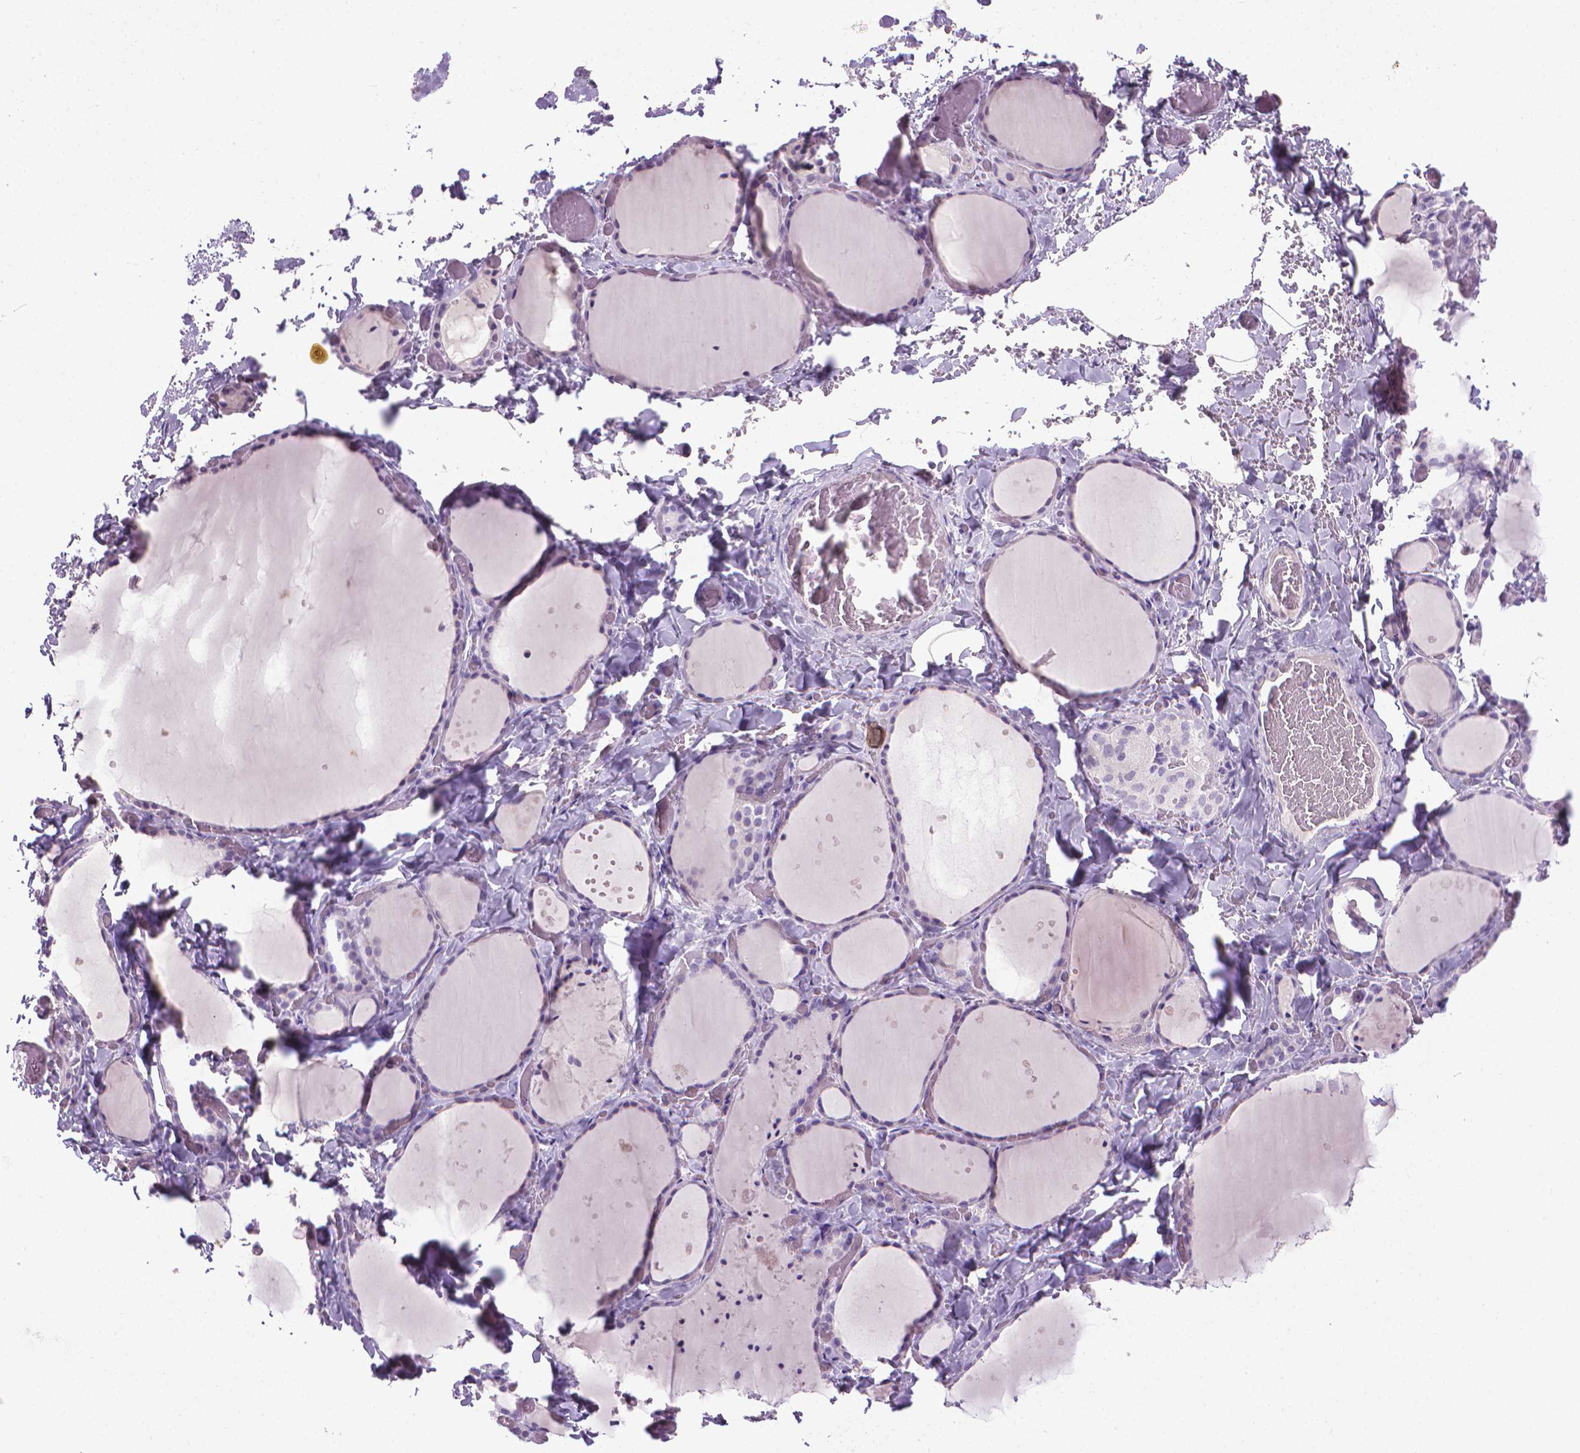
{"staining": {"intensity": "negative", "quantity": "none", "location": "none"}, "tissue": "thyroid gland", "cell_type": "Glandular cells", "image_type": "normal", "snomed": [{"axis": "morphology", "description": "Normal tissue, NOS"}, {"axis": "topography", "description": "Thyroid gland"}], "caption": "There is no significant positivity in glandular cells of thyroid gland. The staining was performed using DAB to visualize the protein expression in brown, while the nuclei were stained in blue with hematoxylin (Magnification: 20x).", "gene": "KRT5", "patient": {"sex": "female", "age": 36}}